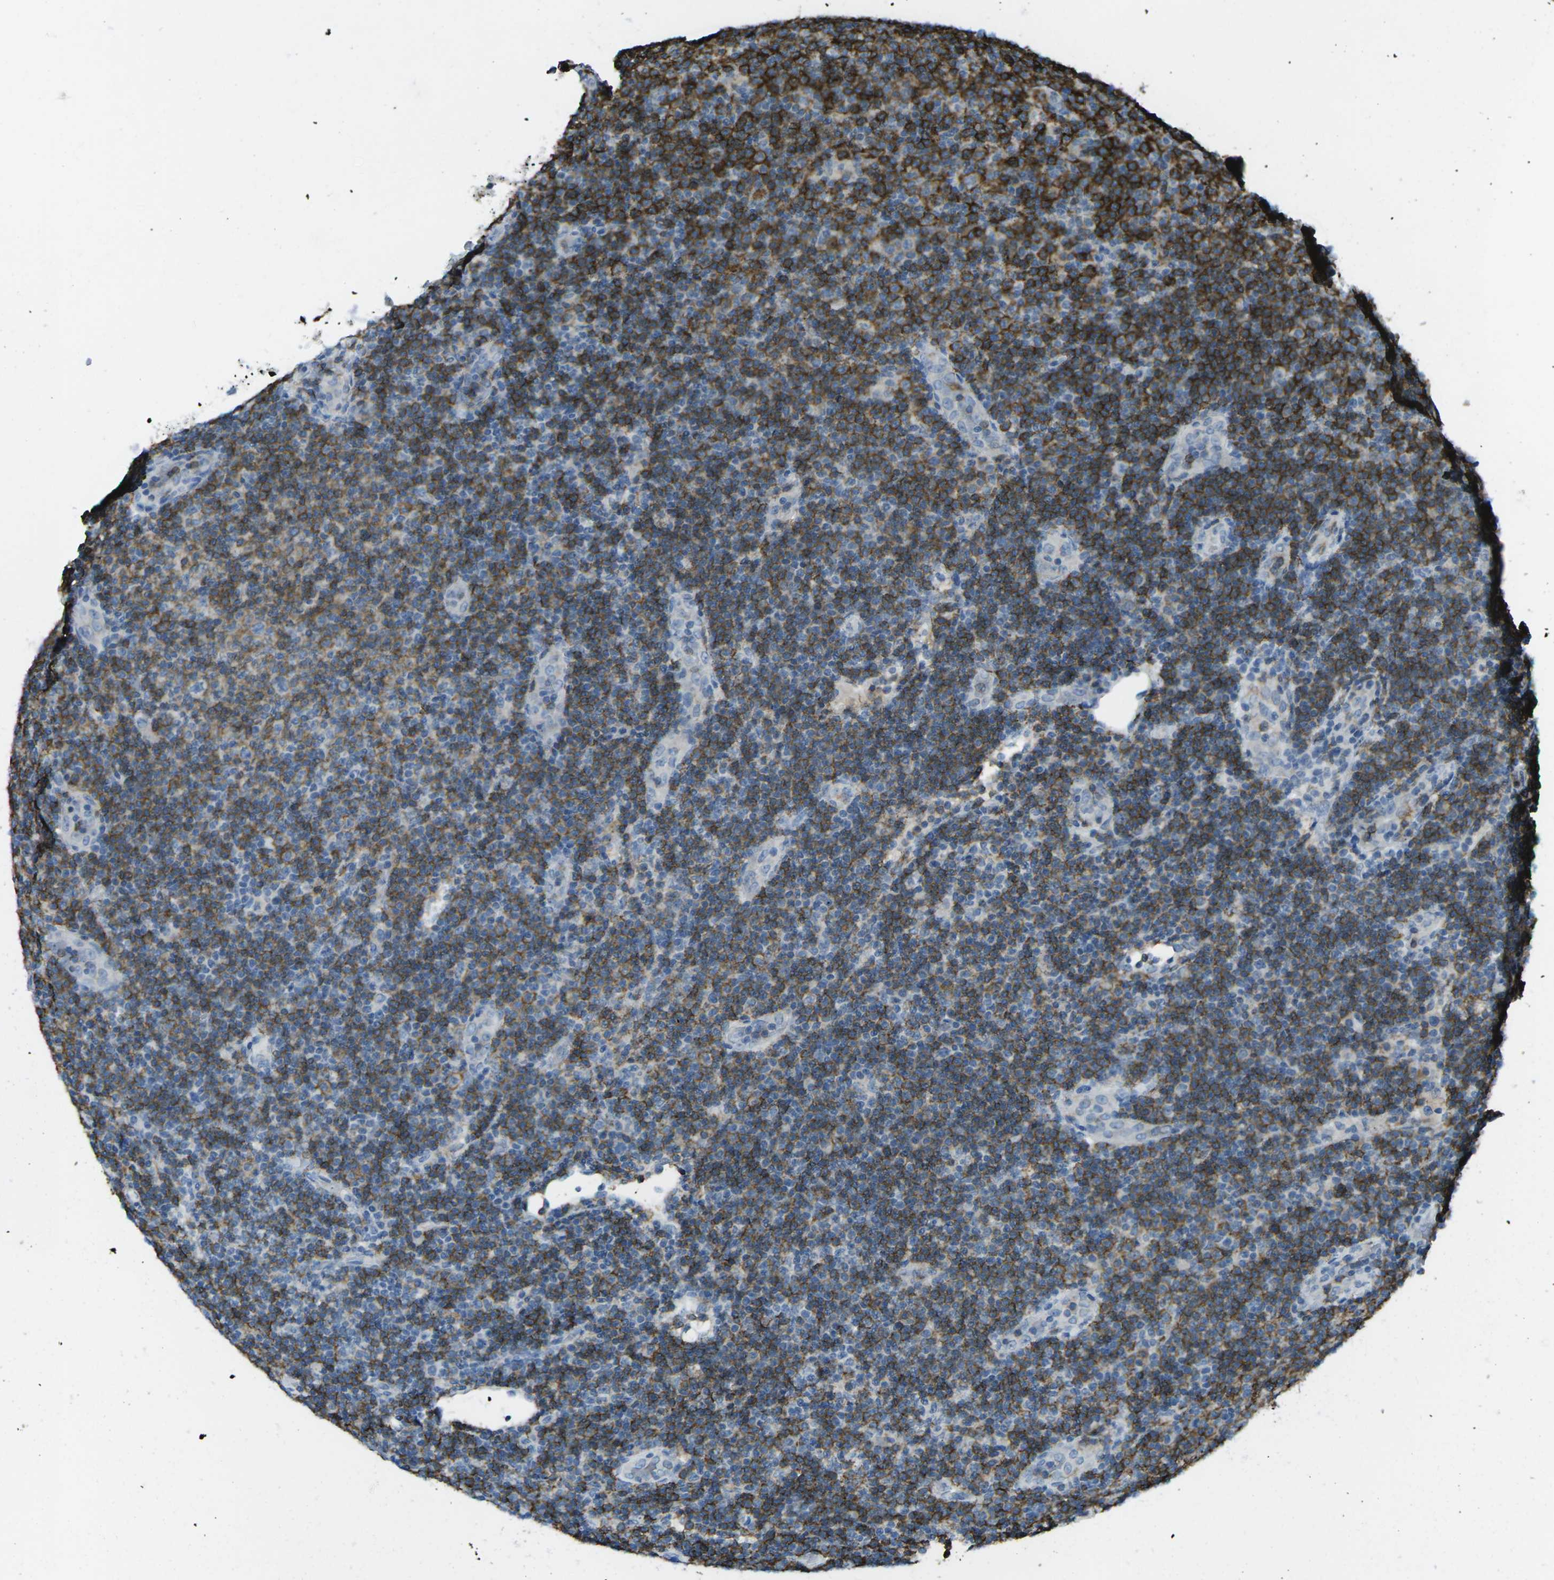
{"staining": {"intensity": "strong", "quantity": "25%-75%", "location": "cytoplasmic/membranous"}, "tissue": "lymphoma", "cell_type": "Tumor cells", "image_type": "cancer", "snomed": [{"axis": "morphology", "description": "Malignant lymphoma, non-Hodgkin's type, Low grade"}, {"axis": "topography", "description": "Lymph node"}], "caption": "Immunohistochemical staining of malignant lymphoma, non-Hodgkin's type (low-grade) shows high levels of strong cytoplasmic/membranous protein staining in approximately 25%-75% of tumor cells.", "gene": "CD19", "patient": {"sex": "male", "age": 83}}